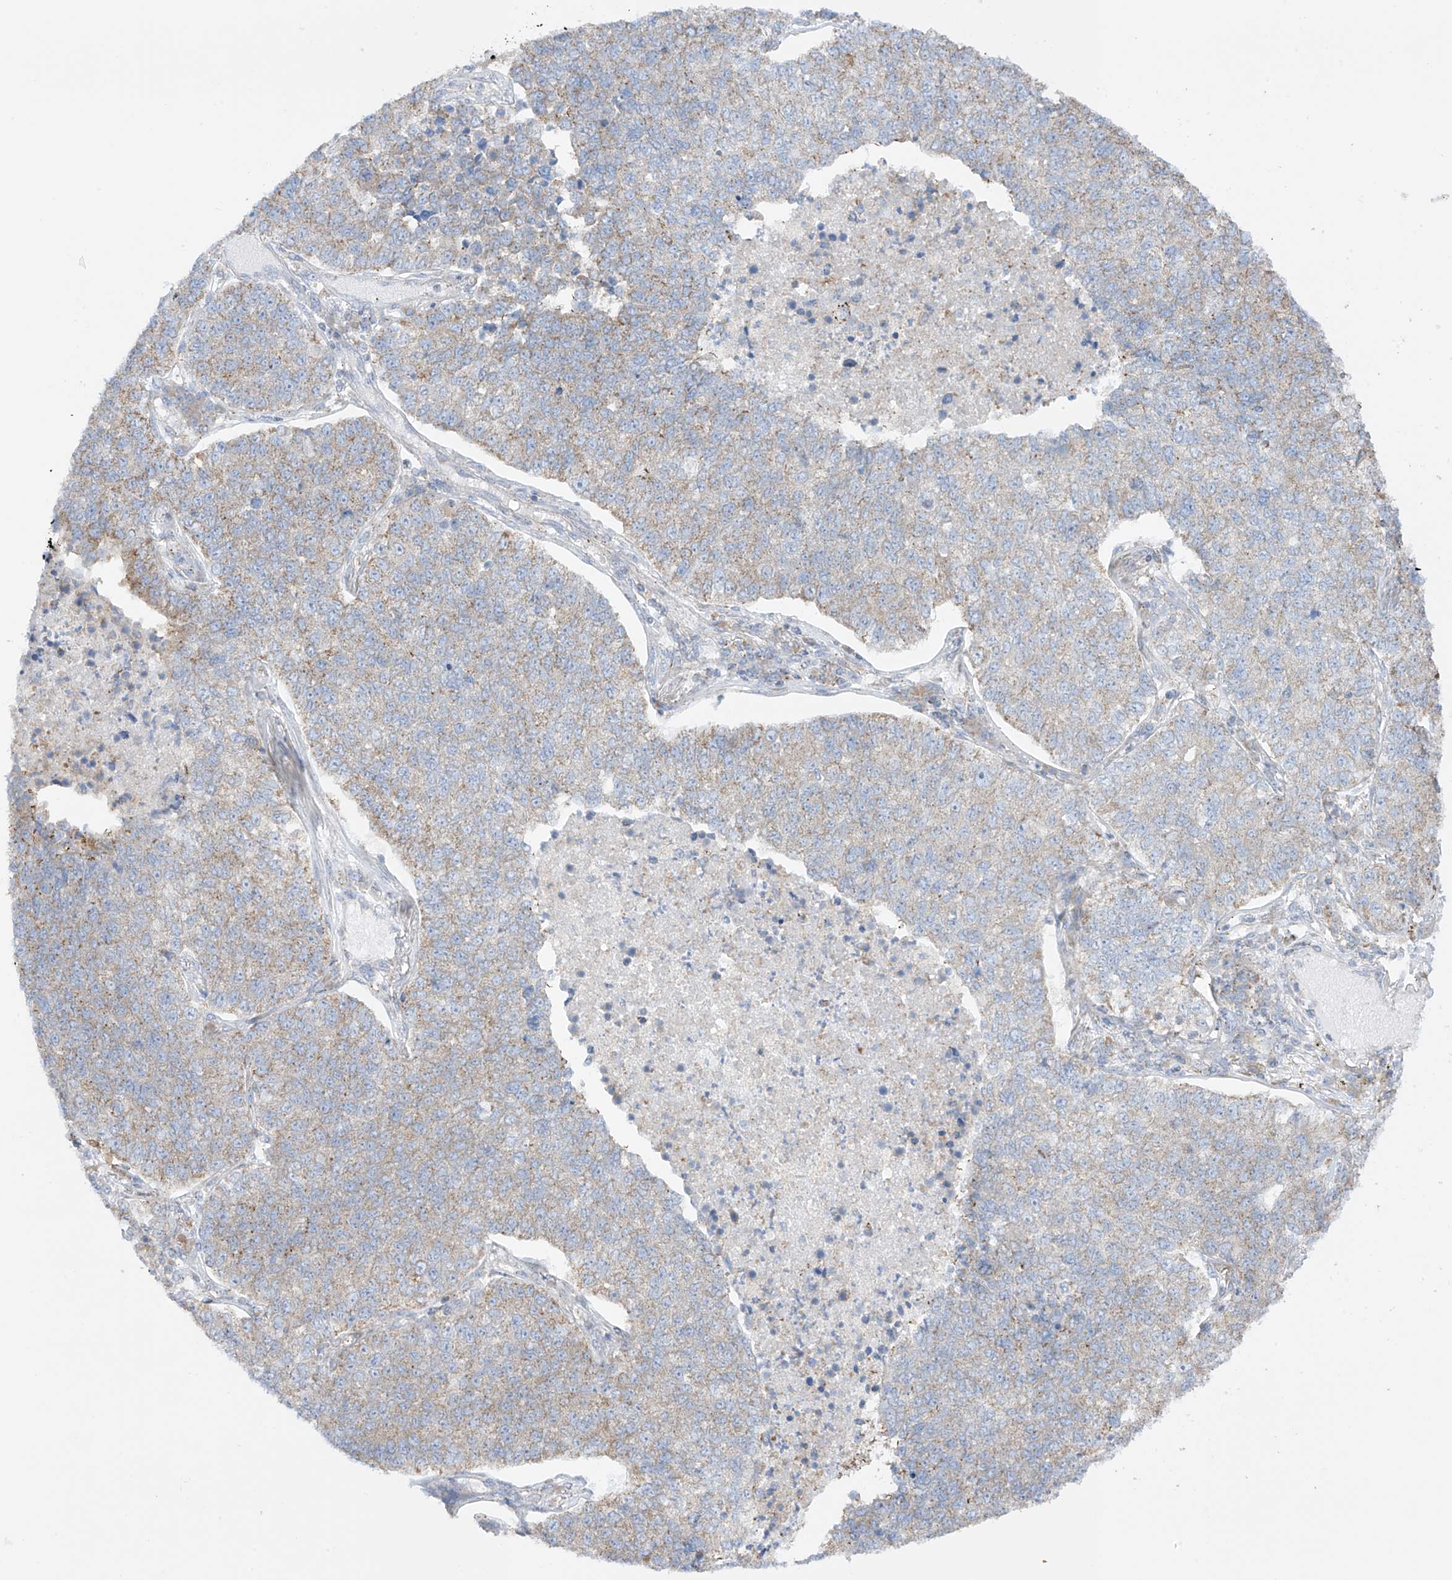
{"staining": {"intensity": "moderate", "quantity": "<25%", "location": "cytoplasmic/membranous"}, "tissue": "lung cancer", "cell_type": "Tumor cells", "image_type": "cancer", "snomed": [{"axis": "morphology", "description": "Adenocarcinoma, NOS"}, {"axis": "topography", "description": "Lung"}], "caption": "This histopathology image demonstrates immunohistochemistry (IHC) staining of human lung adenocarcinoma, with low moderate cytoplasmic/membranous staining in about <25% of tumor cells.", "gene": "XKR3", "patient": {"sex": "male", "age": 49}}